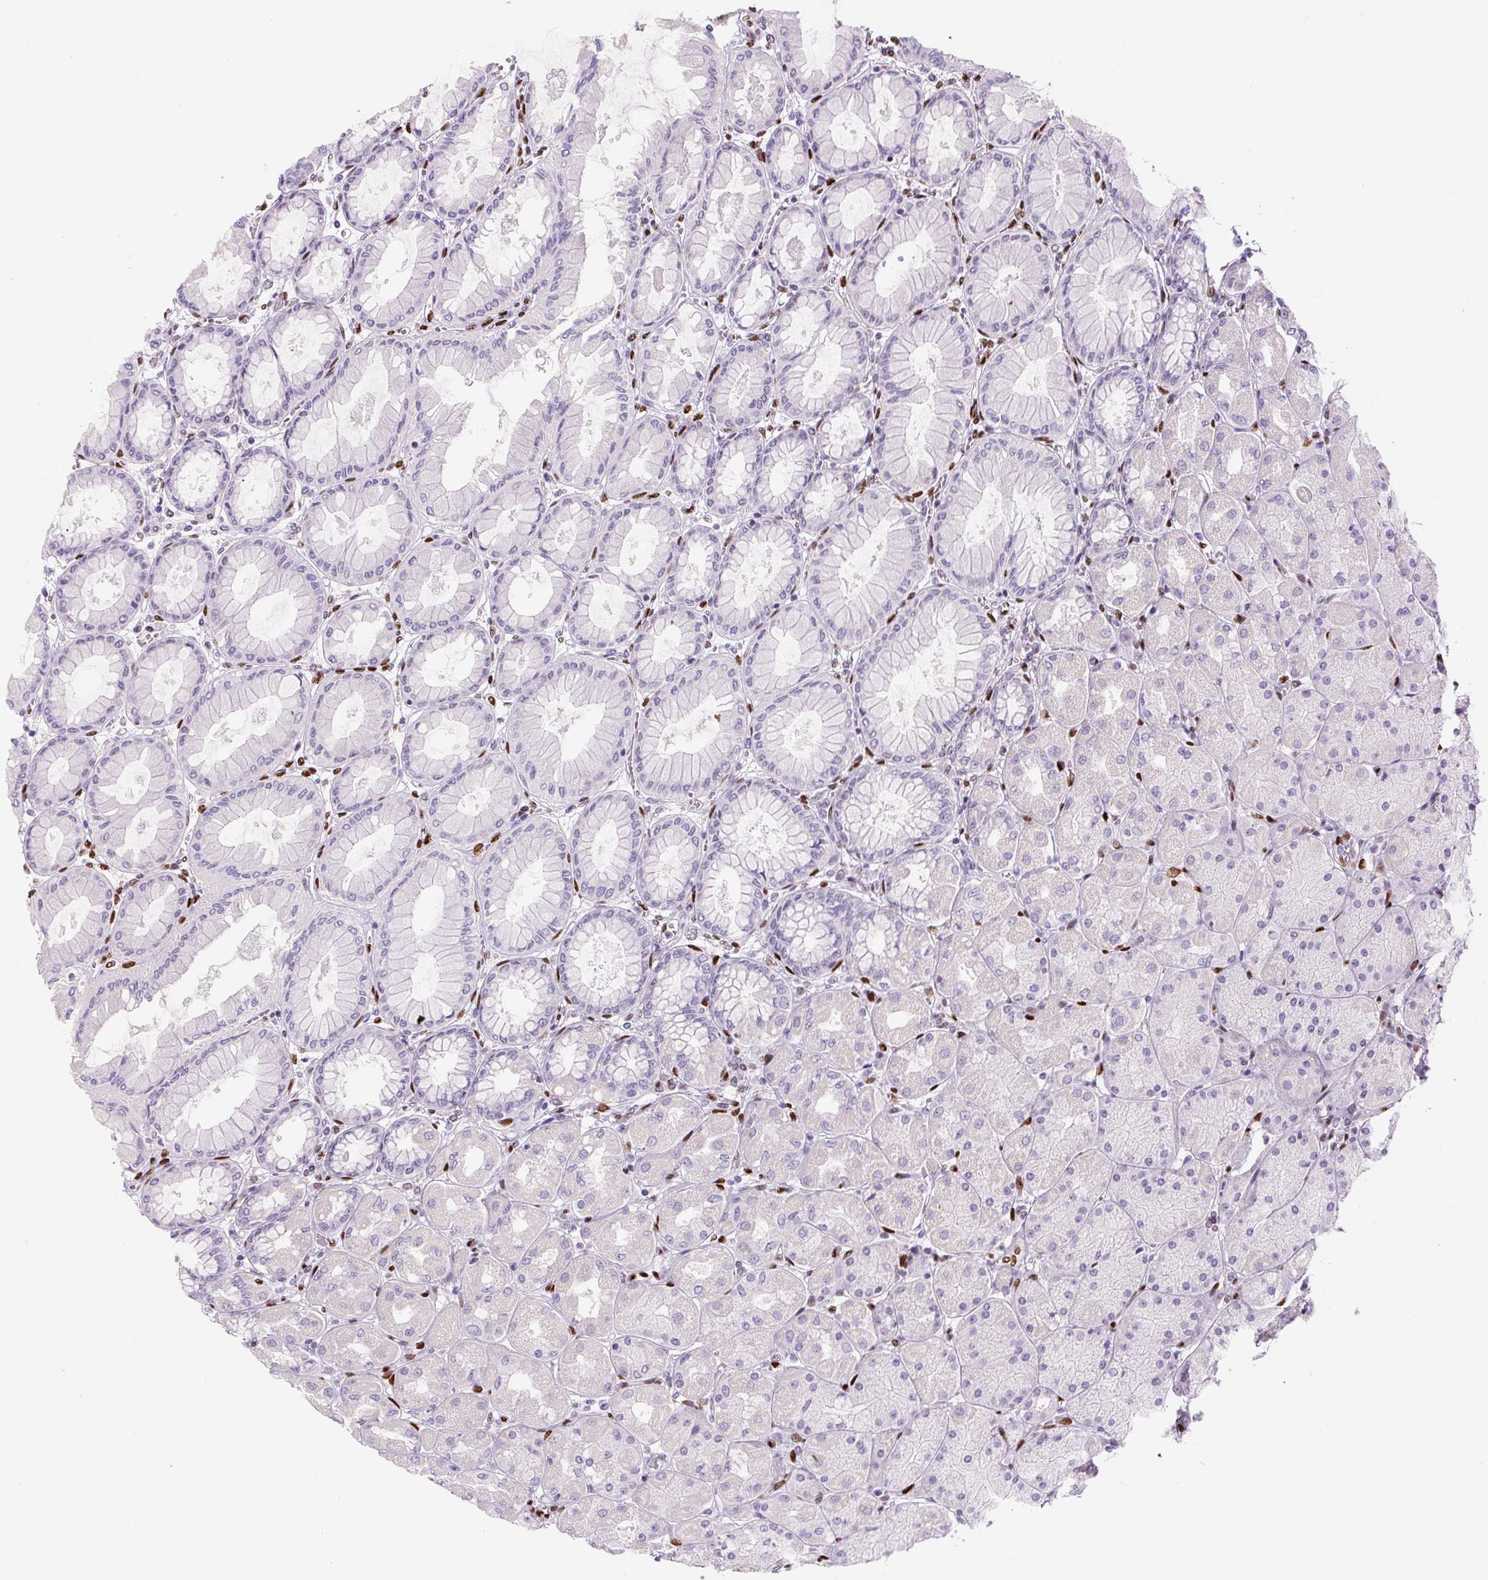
{"staining": {"intensity": "negative", "quantity": "none", "location": "none"}, "tissue": "stomach", "cell_type": "Glandular cells", "image_type": "normal", "snomed": [{"axis": "morphology", "description": "Normal tissue, NOS"}, {"axis": "topography", "description": "Stomach, upper"}], "caption": "Protein analysis of unremarkable stomach reveals no significant staining in glandular cells. (DAB (3,3'-diaminobenzidine) IHC with hematoxylin counter stain).", "gene": "ZEB1", "patient": {"sex": "female", "age": 56}}